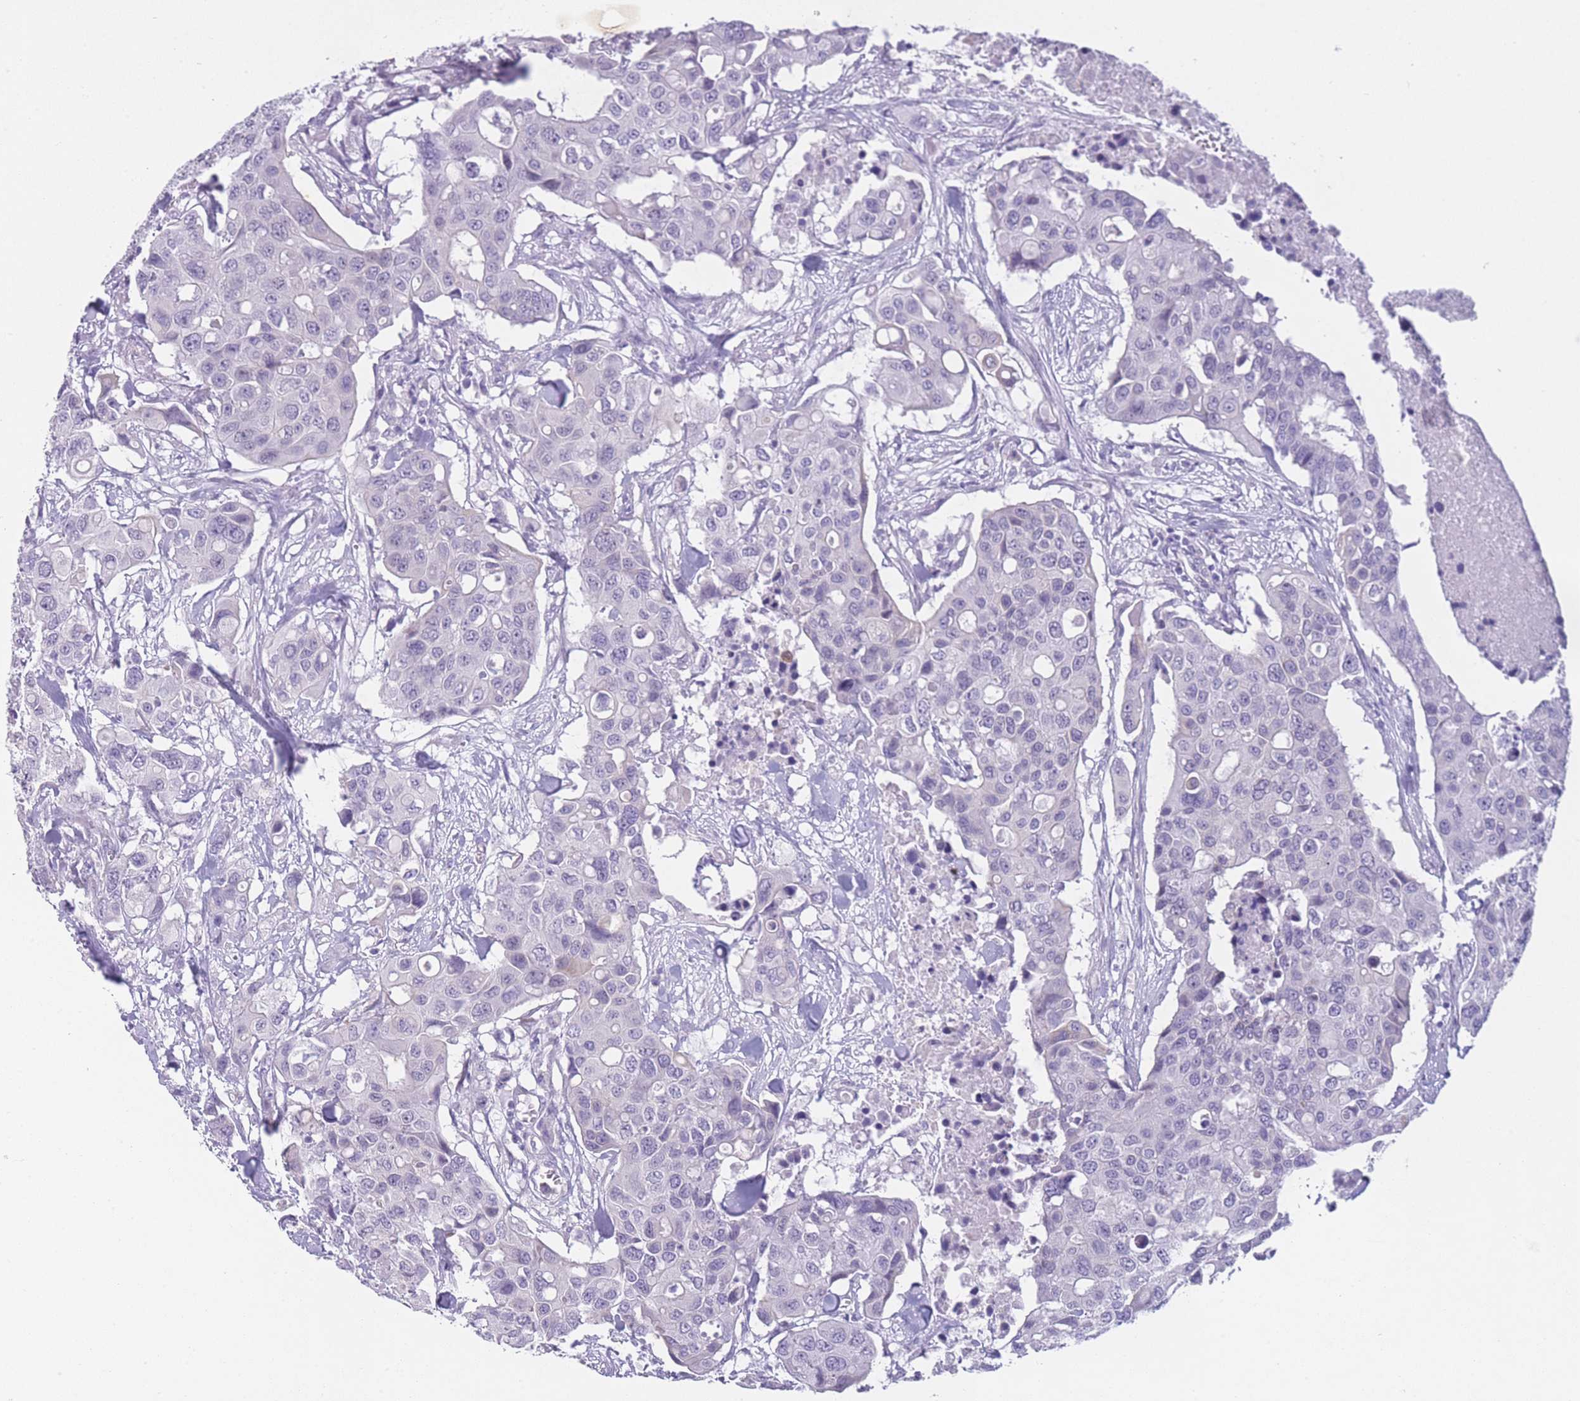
{"staining": {"intensity": "negative", "quantity": "none", "location": "none"}, "tissue": "colorectal cancer", "cell_type": "Tumor cells", "image_type": "cancer", "snomed": [{"axis": "morphology", "description": "Adenocarcinoma, NOS"}, {"axis": "topography", "description": "Colon"}], "caption": "IHC of colorectal cancer (adenocarcinoma) shows no expression in tumor cells.", "gene": "DCANP1", "patient": {"sex": "male", "age": 77}}